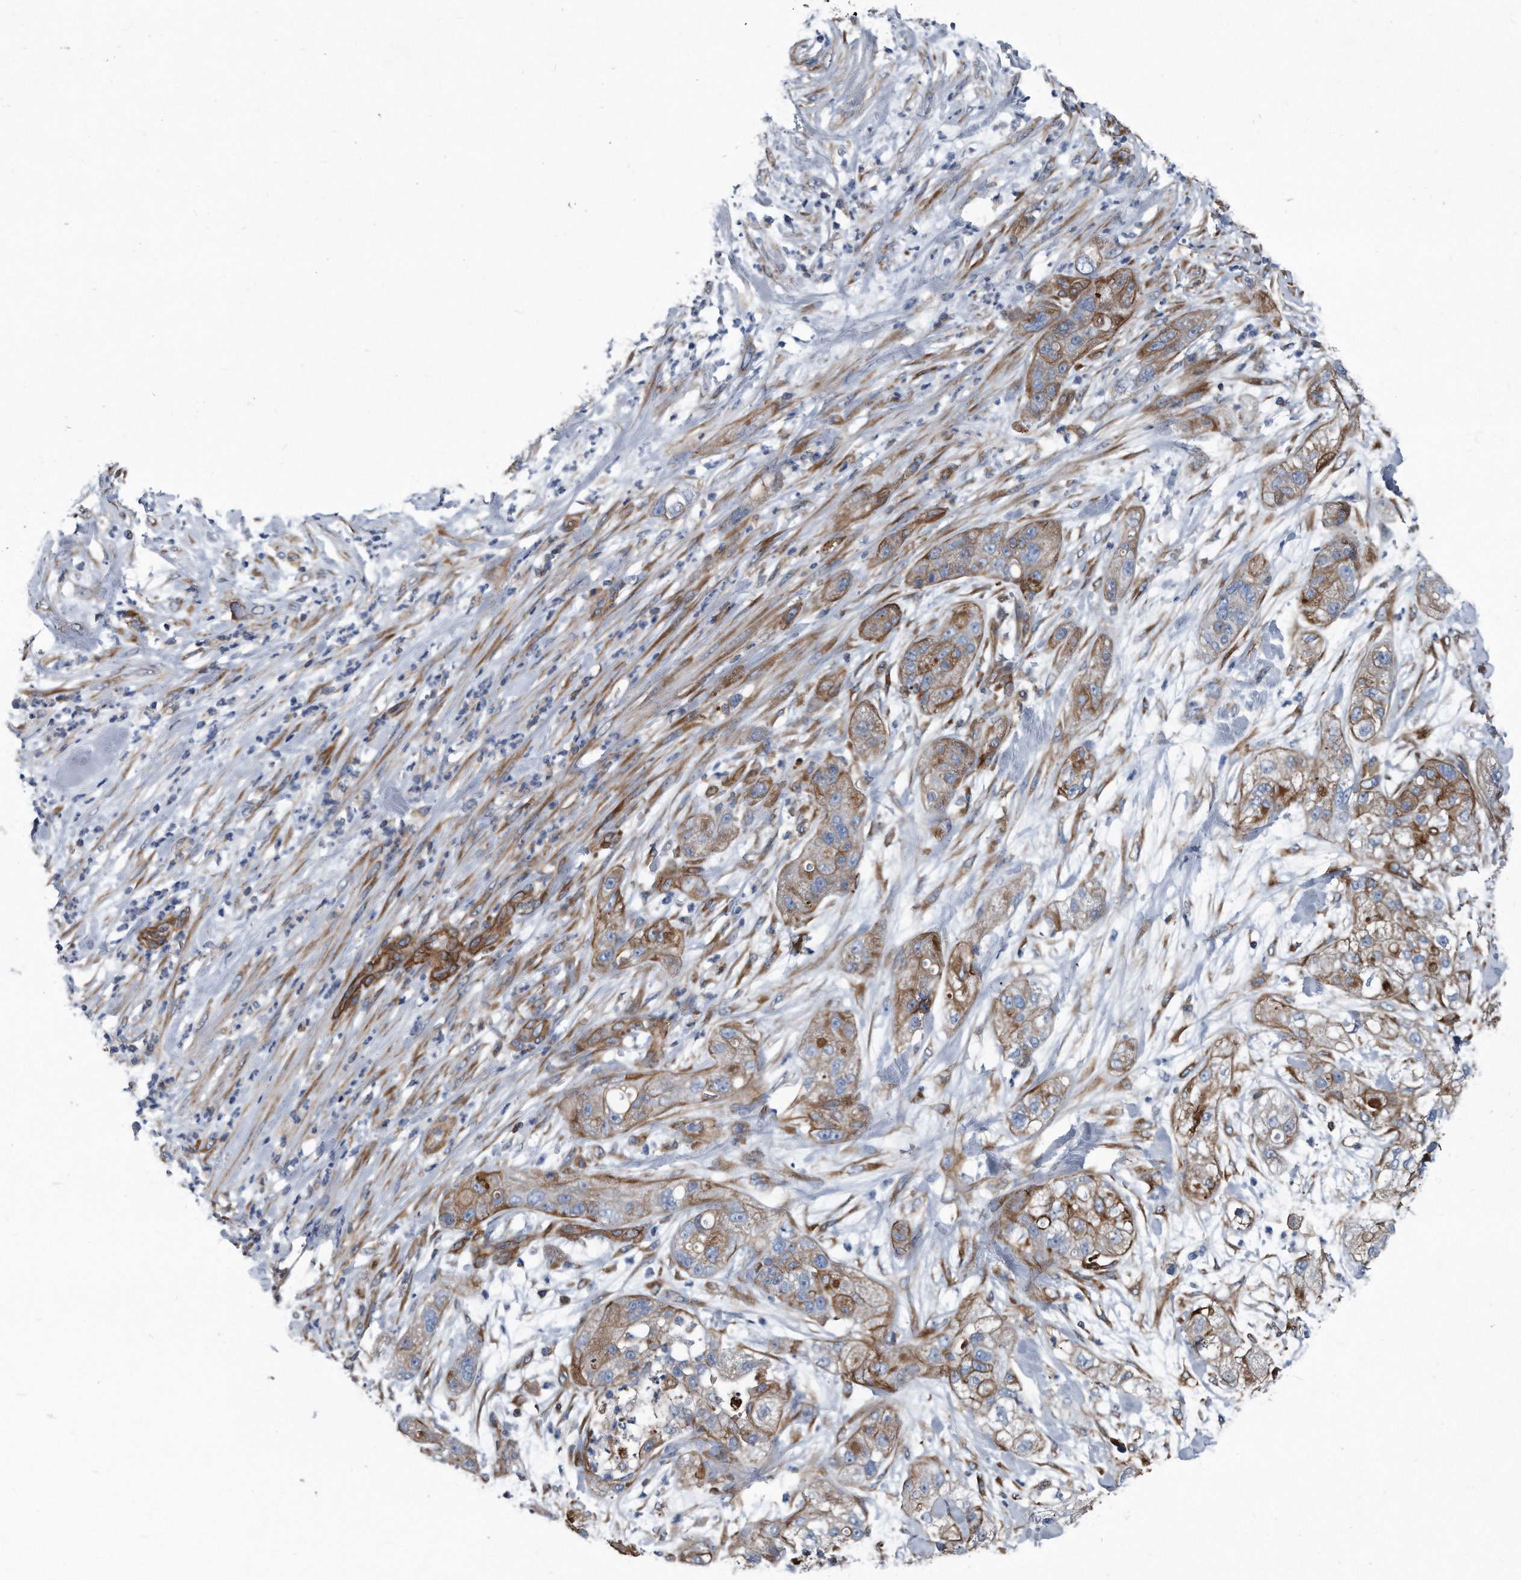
{"staining": {"intensity": "moderate", "quantity": "25%-75%", "location": "cytoplasmic/membranous"}, "tissue": "pancreatic cancer", "cell_type": "Tumor cells", "image_type": "cancer", "snomed": [{"axis": "morphology", "description": "Adenocarcinoma, NOS"}, {"axis": "topography", "description": "Pancreas"}], "caption": "IHC (DAB) staining of adenocarcinoma (pancreatic) demonstrates moderate cytoplasmic/membranous protein expression in approximately 25%-75% of tumor cells. The staining is performed using DAB brown chromogen to label protein expression. The nuclei are counter-stained blue using hematoxylin.", "gene": "PLEC", "patient": {"sex": "female", "age": 78}}